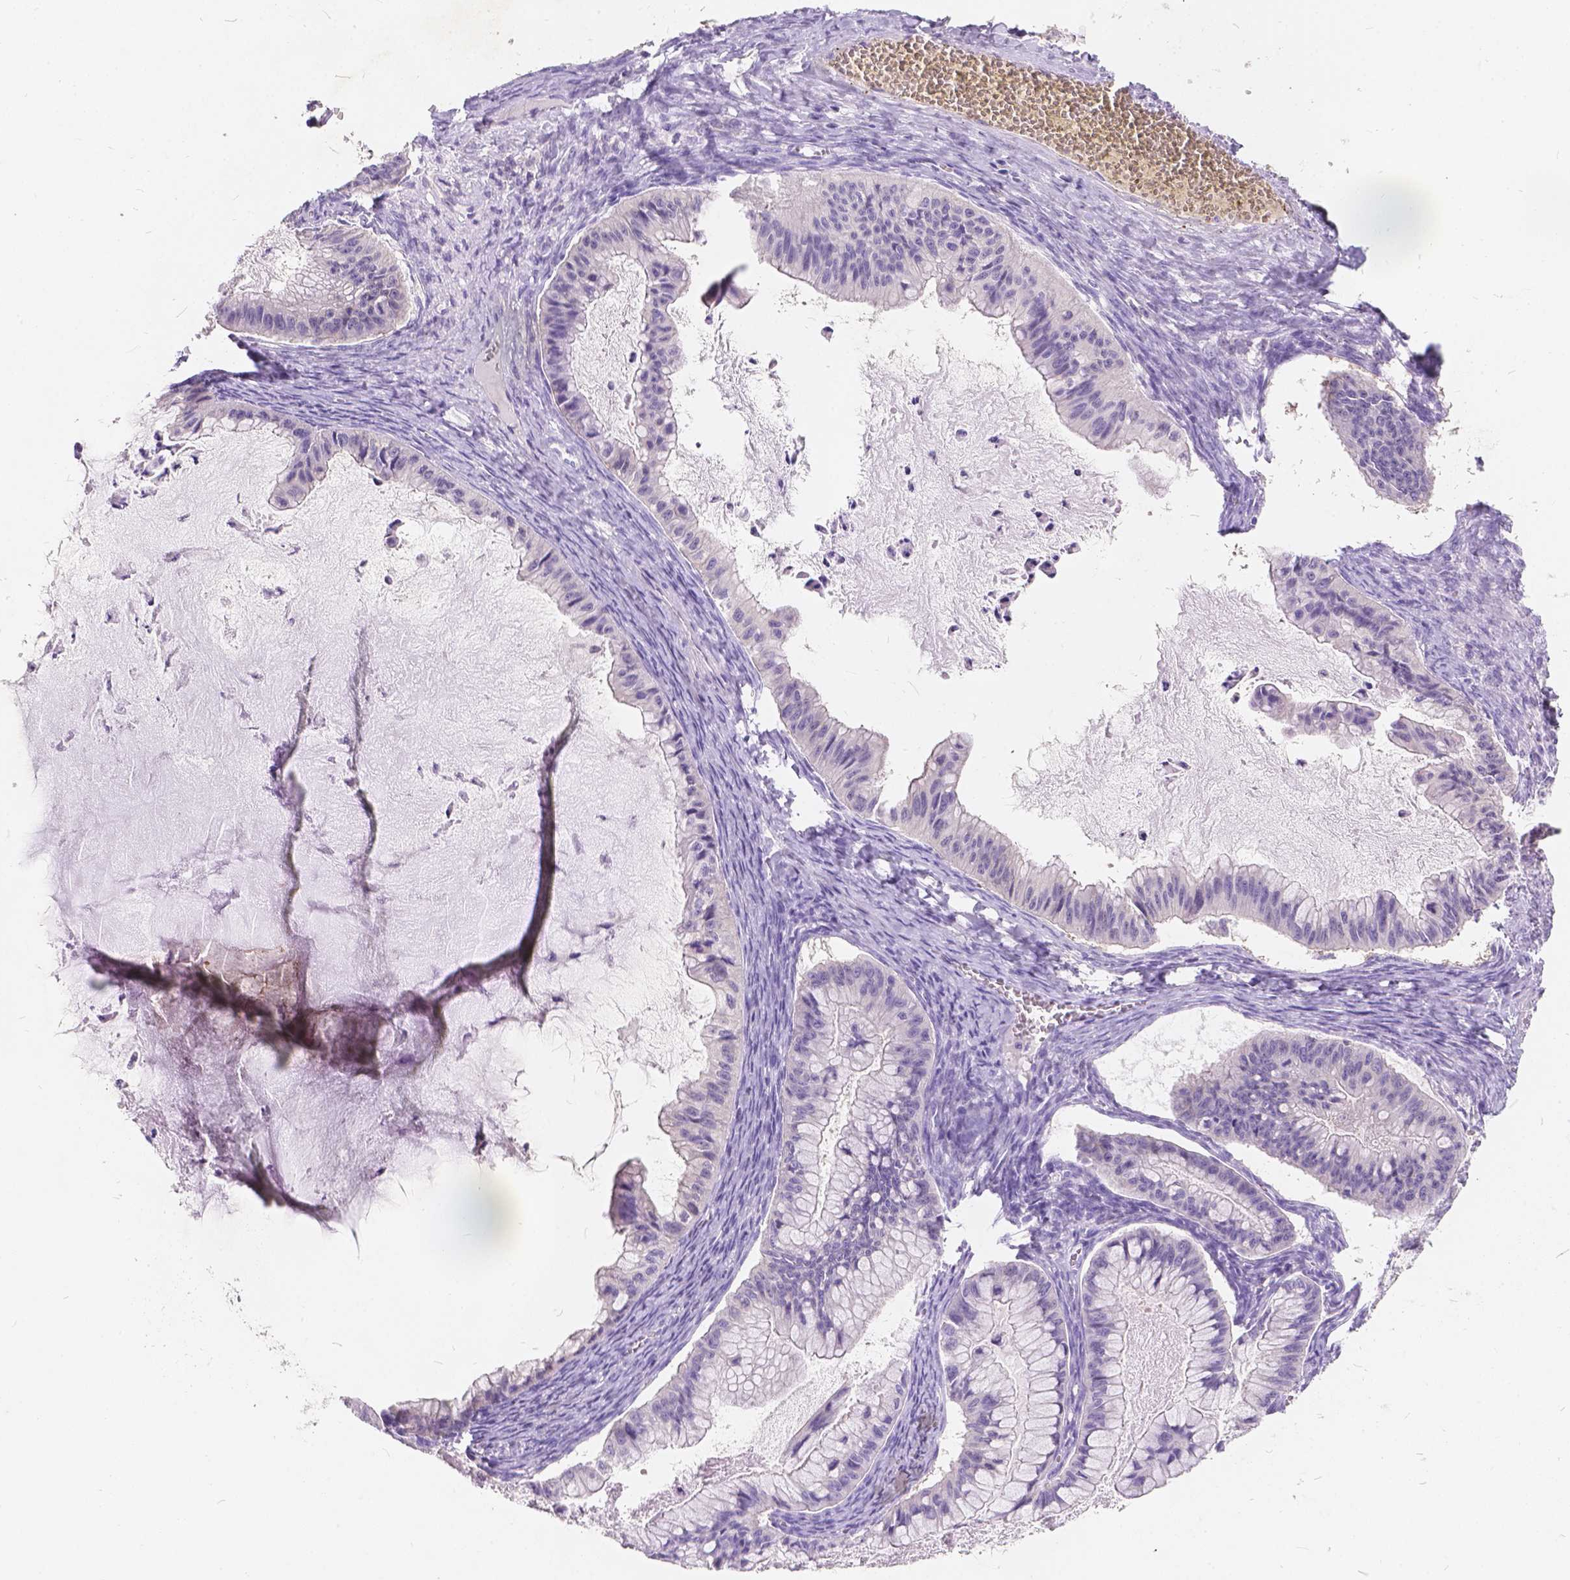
{"staining": {"intensity": "negative", "quantity": "none", "location": "none"}, "tissue": "ovarian cancer", "cell_type": "Tumor cells", "image_type": "cancer", "snomed": [{"axis": "morphology", "description": "Cystadenocarcinoma, mucinous, NOS"}, {"axis": "topography", "description": "Ovary"}], "caption": "IHC histopathology image of neoplastic tissue: human ovarian cancer stained with DAB (3,3'-diaminobenzidine) shows no significant protein staining in tumor cells.", "gene": "PEX11G", "patient": {"sex": "female", "age": 72}}